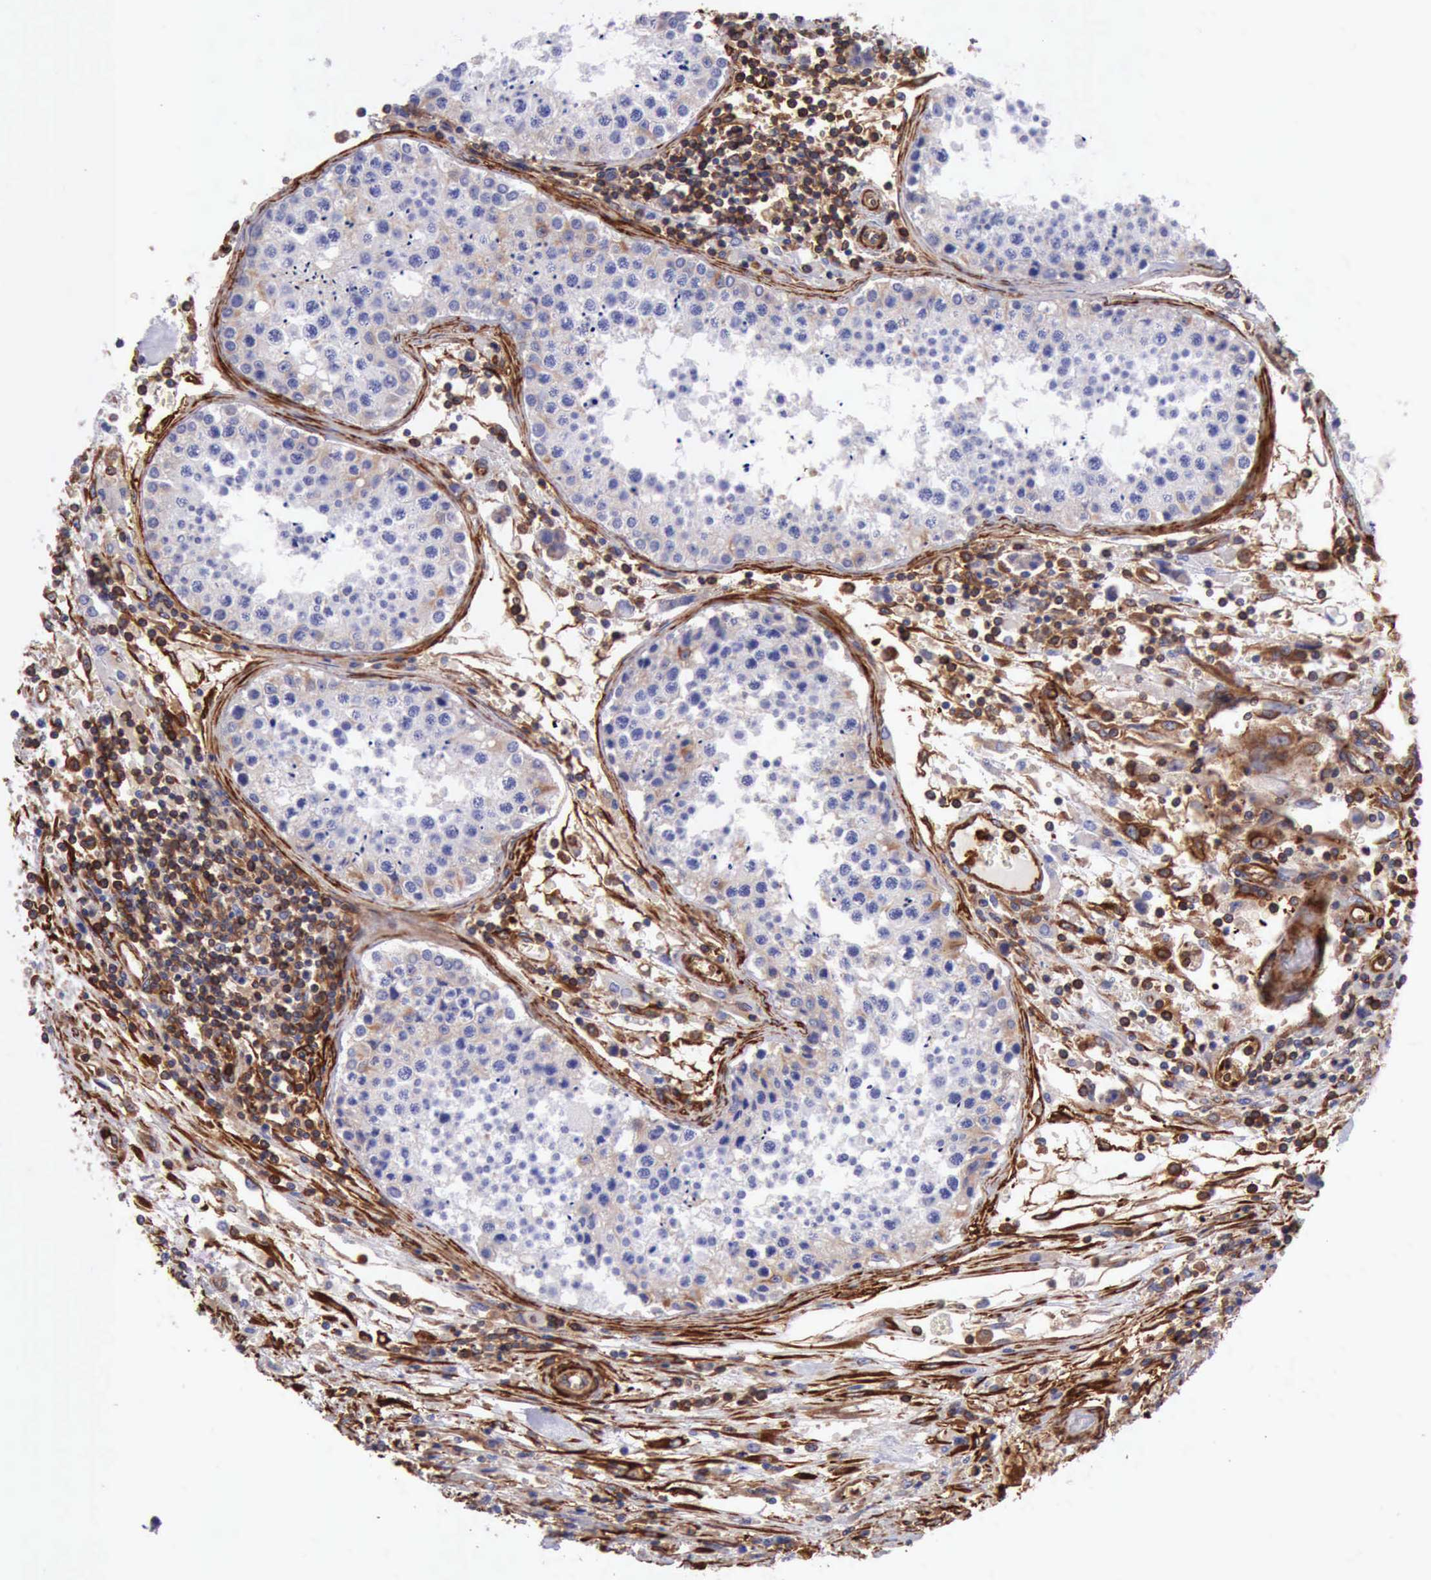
{"staining": {"intensity": "strong", "quantity": "25%-75%", "location": "cytoplasmic/membranous"}, "tissue": "testis cancer", "cell_type": "Tumor cells", "image_type": "cancer", "snomed": [{"axis": "morphology", "description": "Carcinoma, Embryonal, NOS"}, {"axis": "topography", "description": "Testis"}], "caption": "A photomicrograph of human embryonal carcinoma (testis) stained for a protein displays strong cytoplasmic/membranous brown staining in tumor cells. Immunohistochemistry stains the protein of interest in brown and the nuclei are stained blue.", "gene": "FLNA", "patient": {"sex": "male", "age": 31}}